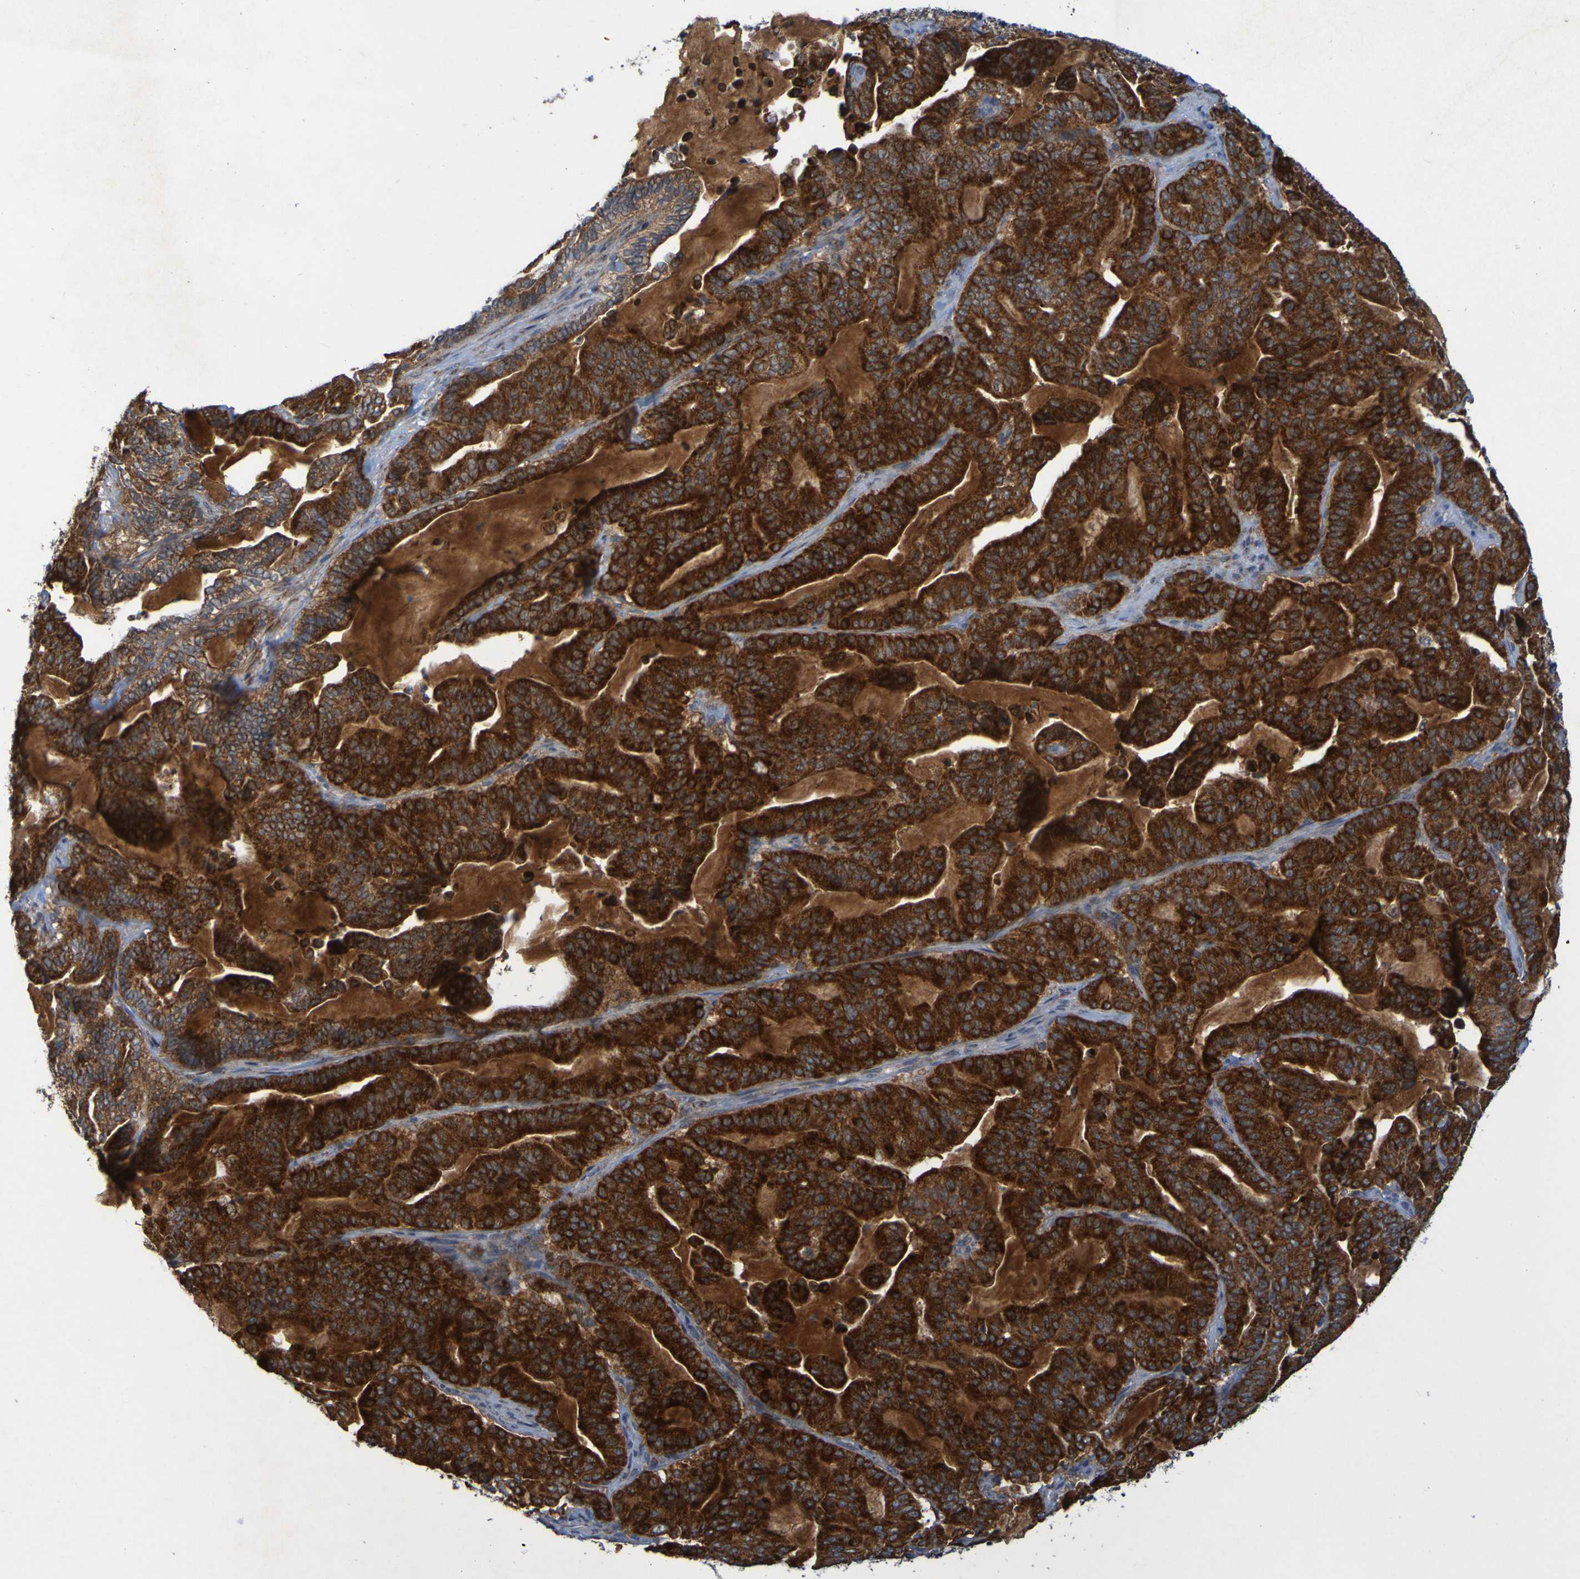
{"staining": {"intensity": "strong", "quantity": ">75%", "location": "cytoplasmic/membranous"}, "tissue": "pancreatic cancer", "cell_type": "Tumor cells", "image_type": "cancer", "snomed": [{"axis": "morphology", "description": "Adenocarcinoma, NOS"}, {"axis": "topography", "description": "Pancreas"}], "caption": "A high-resolution image shows IHC staining of pancreatic cancer, which demonstrates strong cytoplasmic/membranous staining in about >75% of tumor cells. (IHC, brightfield microscopy, high magnification).", "gene": "CCDC51", "patient": {"sex": "male", "age": 63}}